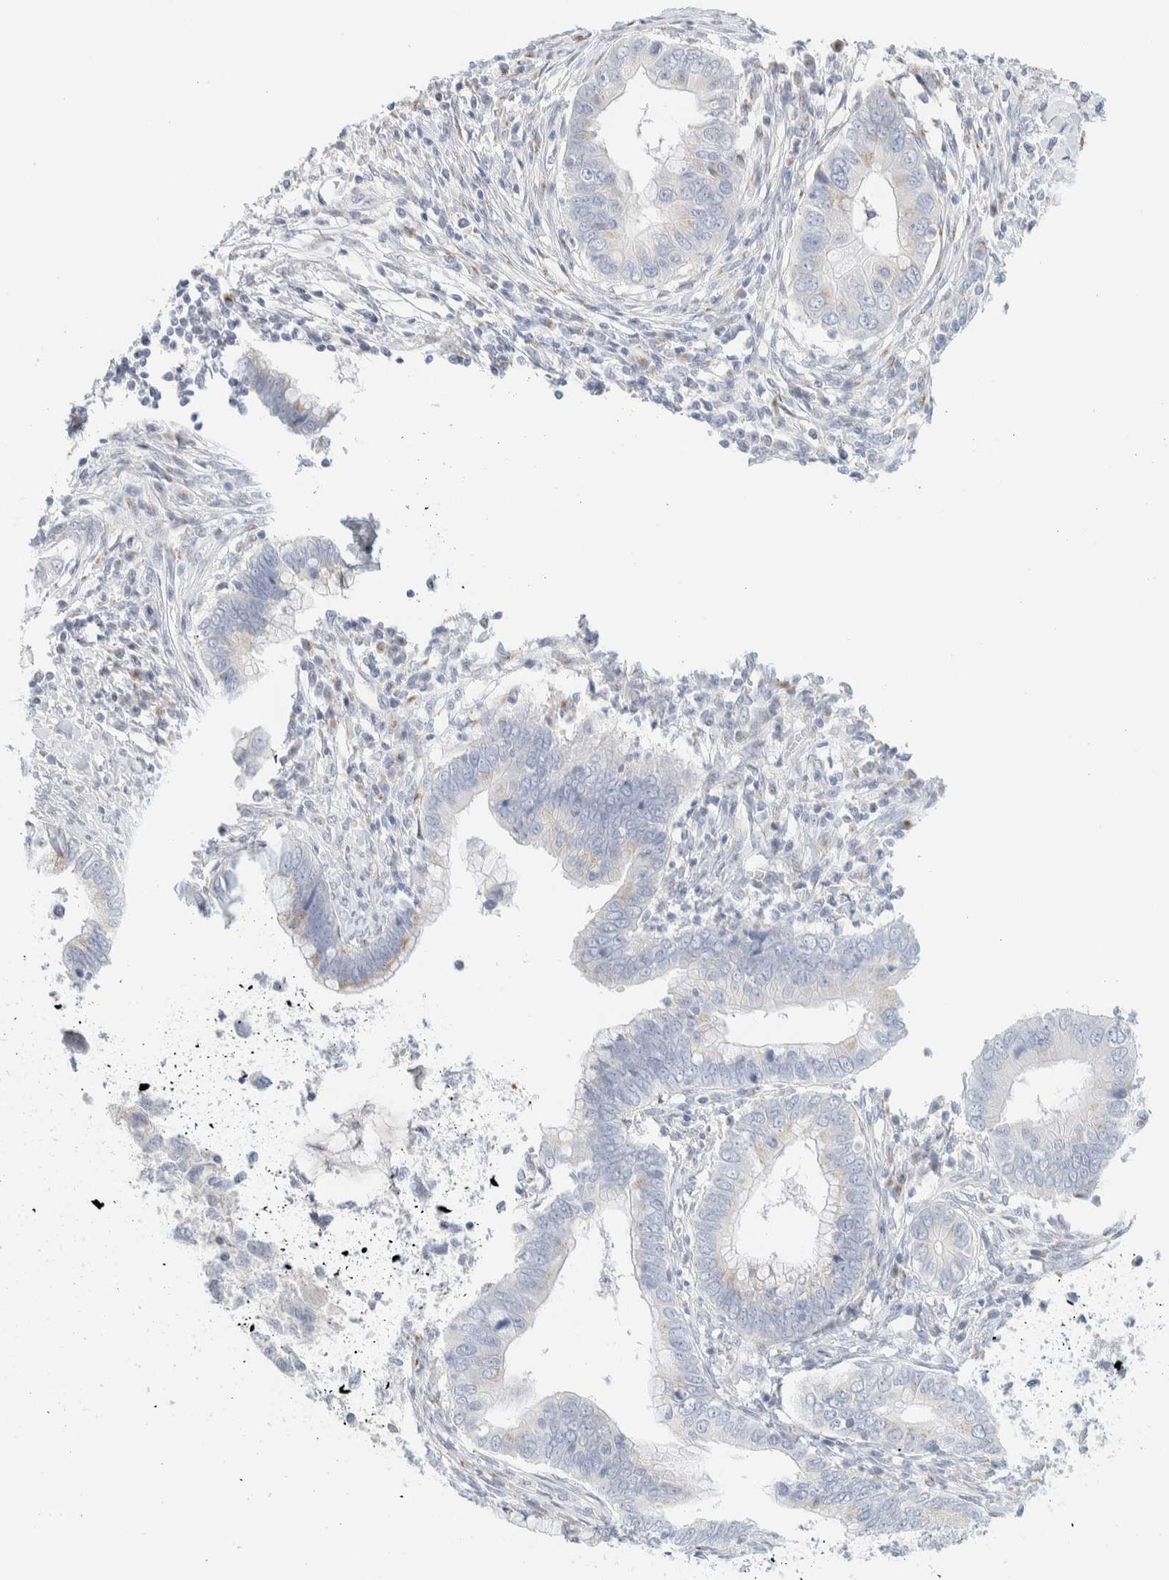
{"staining": {"intensity": "weak", "quantity": "<25%", "location": "cytoplasmic/membranous"}, "tissue": "cervical cancer", "cell_type": "Tumor cells", "image_type": "cancer", "snomed": [{"axis": "morphology", "description": "Adenocarcinoma, NOS"}, {"axis": "topography", "description": "Cervix"}], "caption": "Cervical adenocarcinoma stained for a protein using immunohistochemistry displays no expression tumor cells.", "gene": "SPNS3", "patient": {"sex": "female", "age": 44}}